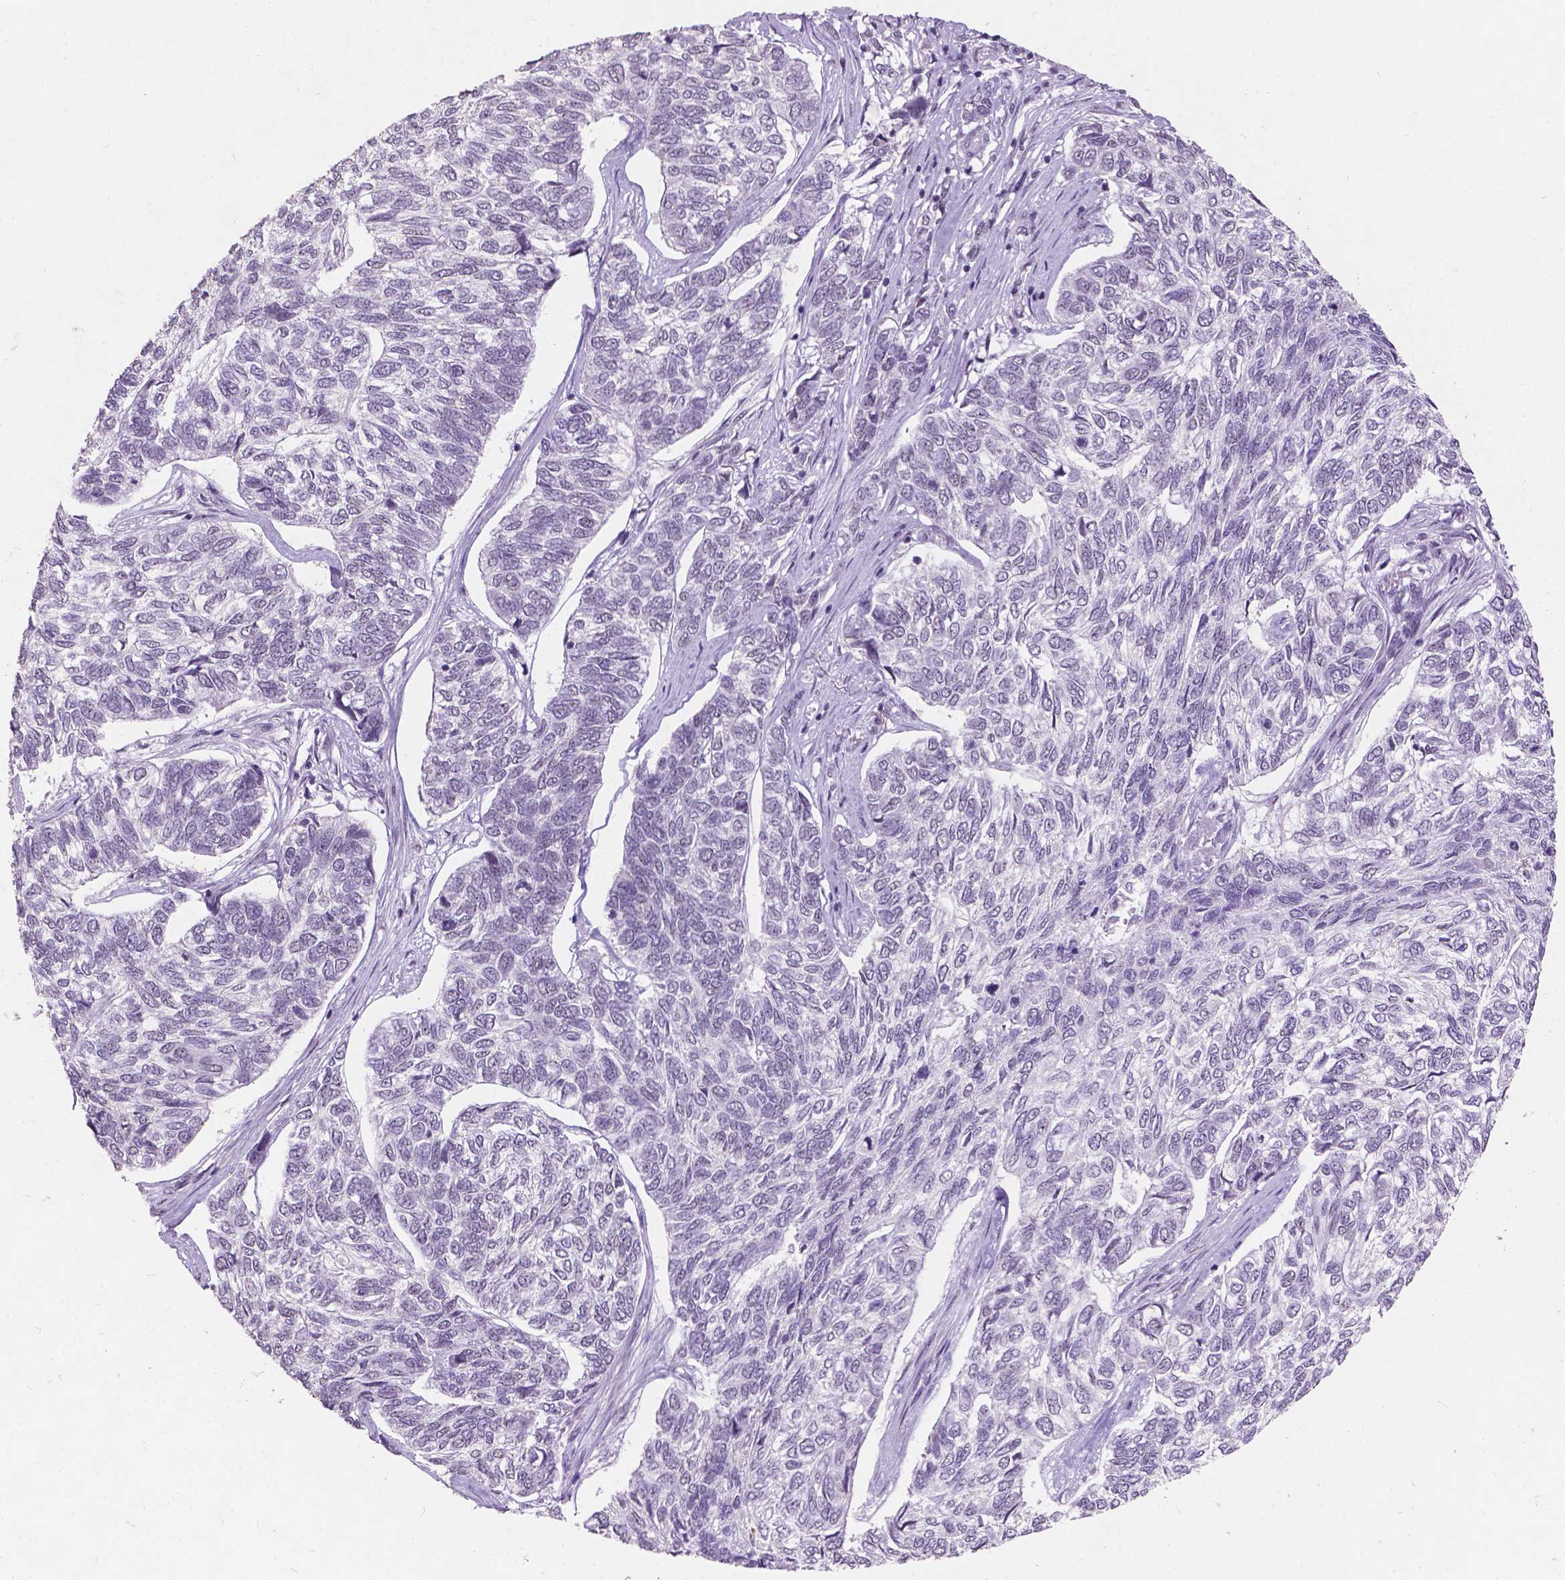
{"staining": {"intensity": "negative", "quantity": "none", "location": "none"}, "tissue": "skin cancer", "cell_type": "Tumor cells", "image_type": "cancer", "snomed": [{"axis": "morphology", "description": "Basal cell carcinoma"}, {"axis": "topography", "description": "Skin"}], "caption": "Skin cancer was stained to show a protein in brown. There is no significant expression in tumor cells.", "gene": "COIL", "patient": {"sex": "female", "age": 65}}